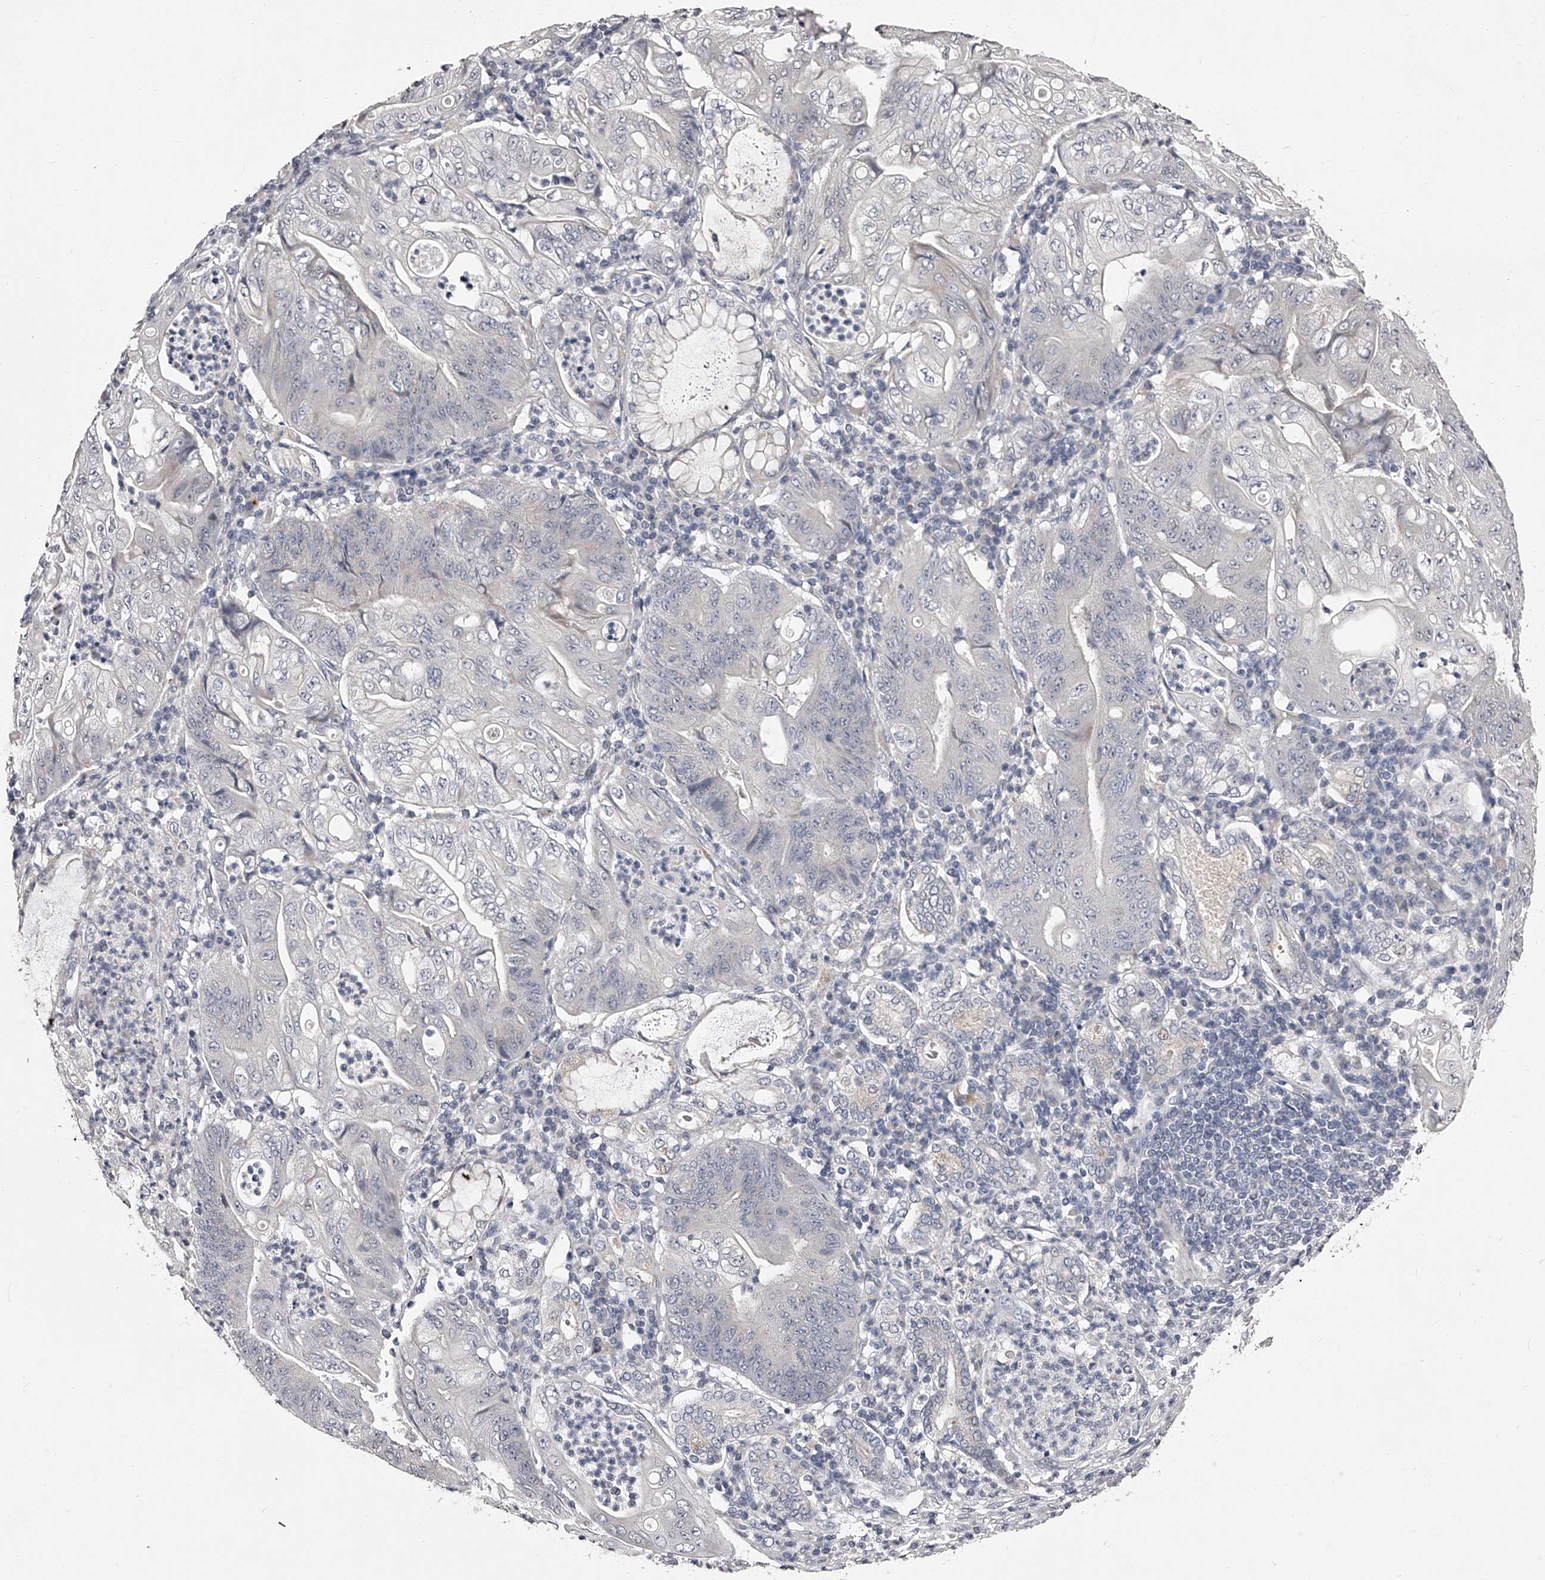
{"staining": {"intensity": "negative", "quantity": "none", "location": "none"}, "tissue": "stomach cancer", "cell_type": "Tumor cells", "image_type": "cancer", "snomed": [{"axis": "morphology", "description": "Adenocarcinoma, NOS"}, {"axis": "topography", "description": "Stomach"}], "caption": "There is no significant expression in tumor cells of stomach cancer (adenocarcinoma).", "gene": "NT5DC1", "patient": {"sex": "female", "age": 73}}